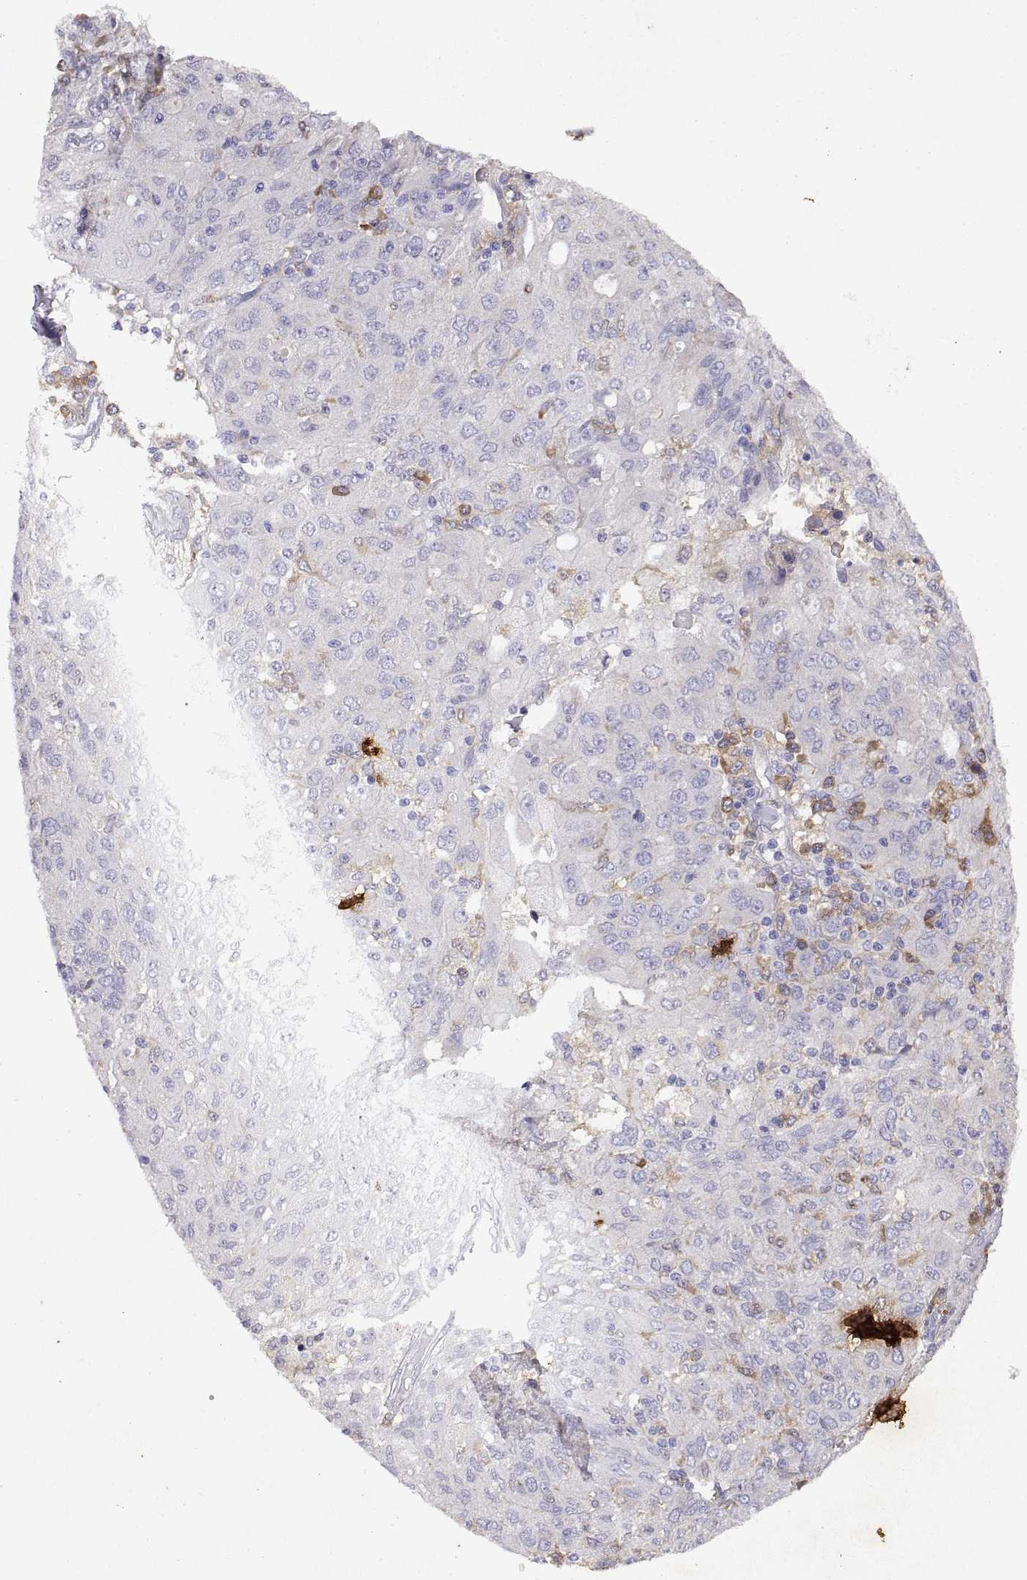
{"staining": {"intensity": "negative", "quantity": "none", "location": "none"}, "tissue": "ovarian cancer", "cell_type": "Tumor cells", "image_type": "cancer", "snomed": [{"axis": "morphology", "description": "Carcinoma, endometroid"}, {"axis": "topography", "description": "Ovary"}], "caption": "This is an immunohistochemistry photomicrograph of ovarian cancer. There is no positivity in tumor cells.", "gene": "DOK3", "patient": {"sex": "female", "age": 50}}